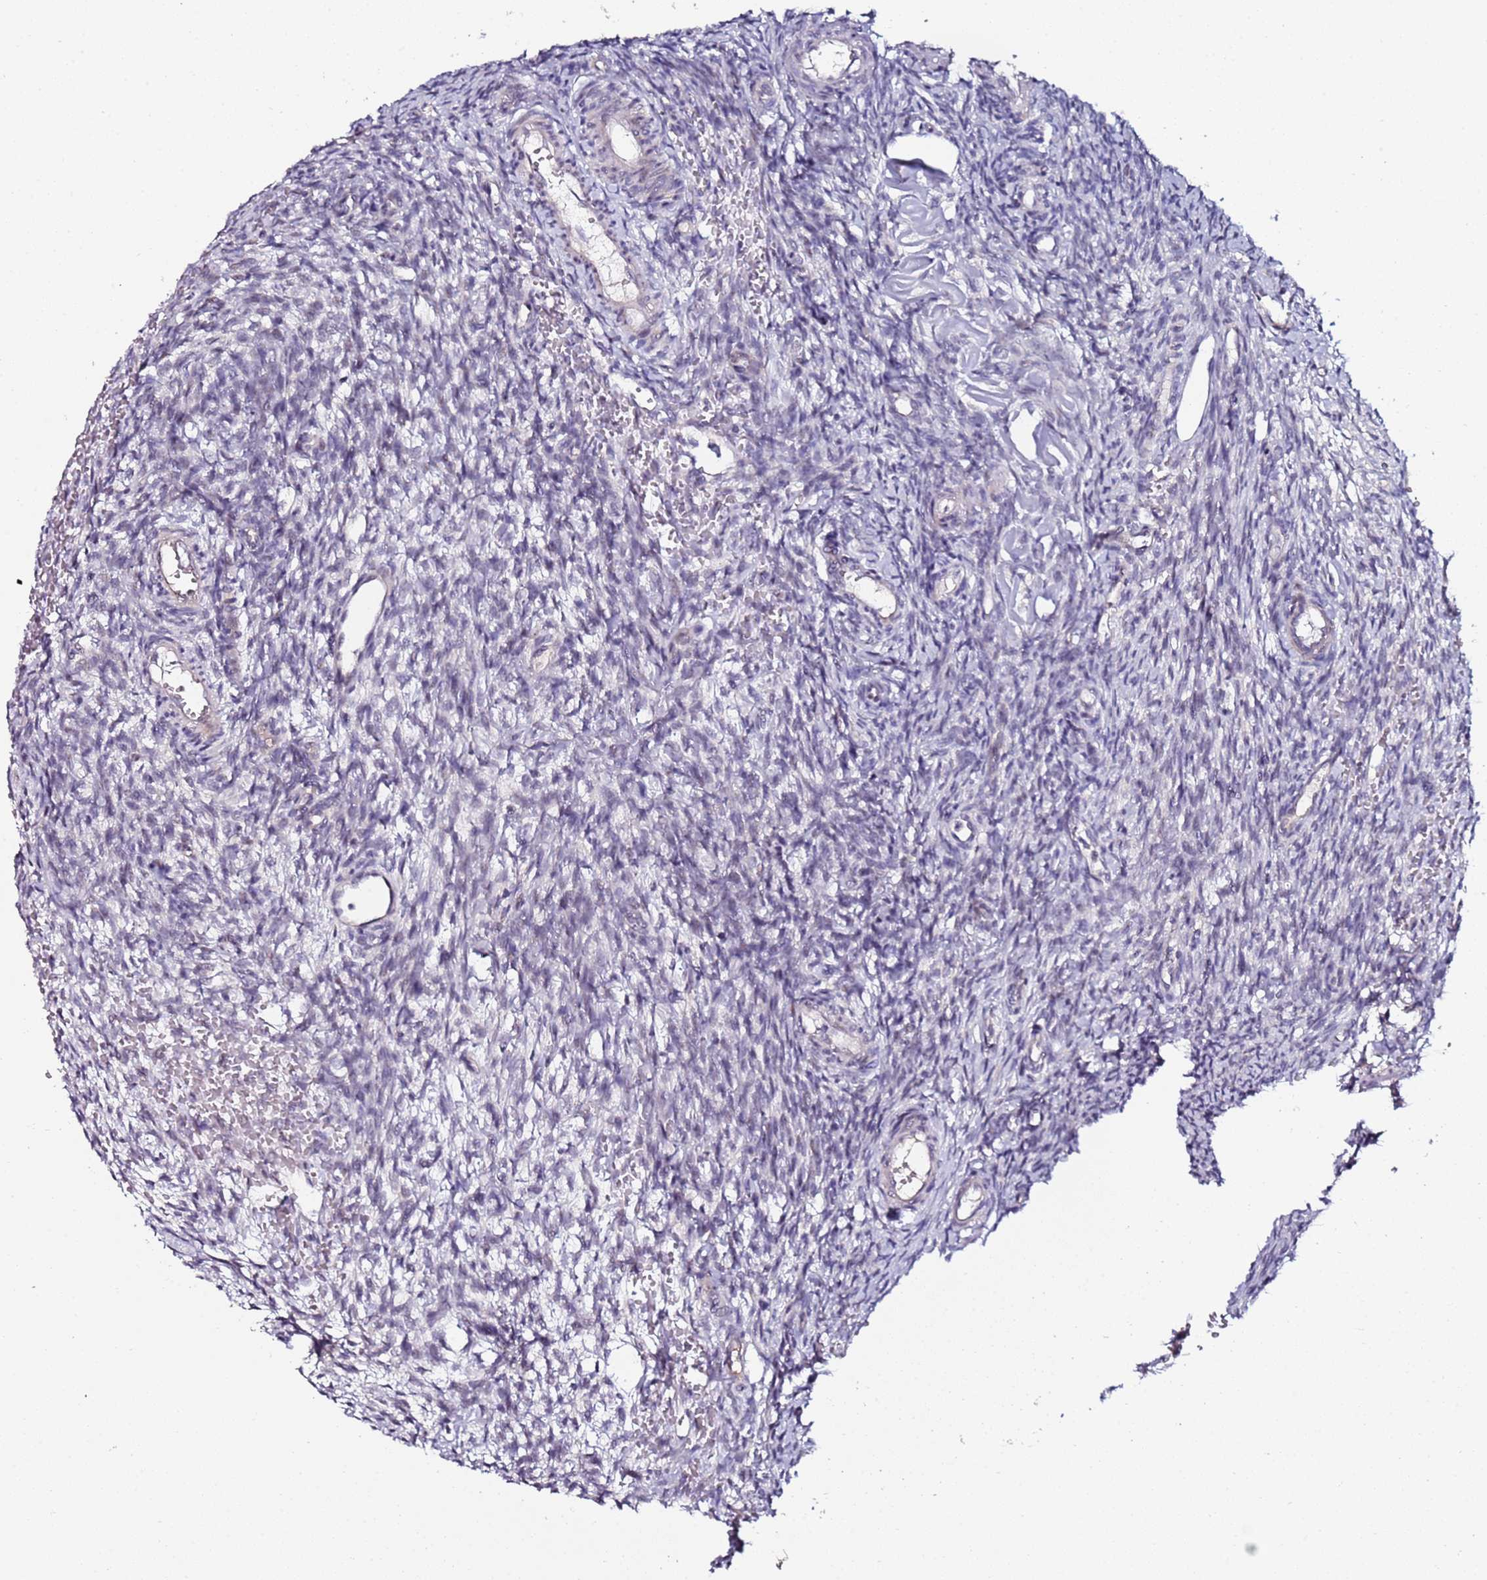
{"staining": {"intensity": "negative", "quantity": "none", "location": "none"}, "tissue": "ovary", "cell_type": "Follicle cells", "image_type": "normal", "snomed": [{"axis": "morphology", "description": "Normal tissue, NOS"}, {"axis": "topography", "description": "Ovary"}], "caption": "Ovary stained for a protein using immunohistochemistry reveals no expression follicle cells.", "gene": "DUSP28", "patient": {"sex": "female", "age": 39}}